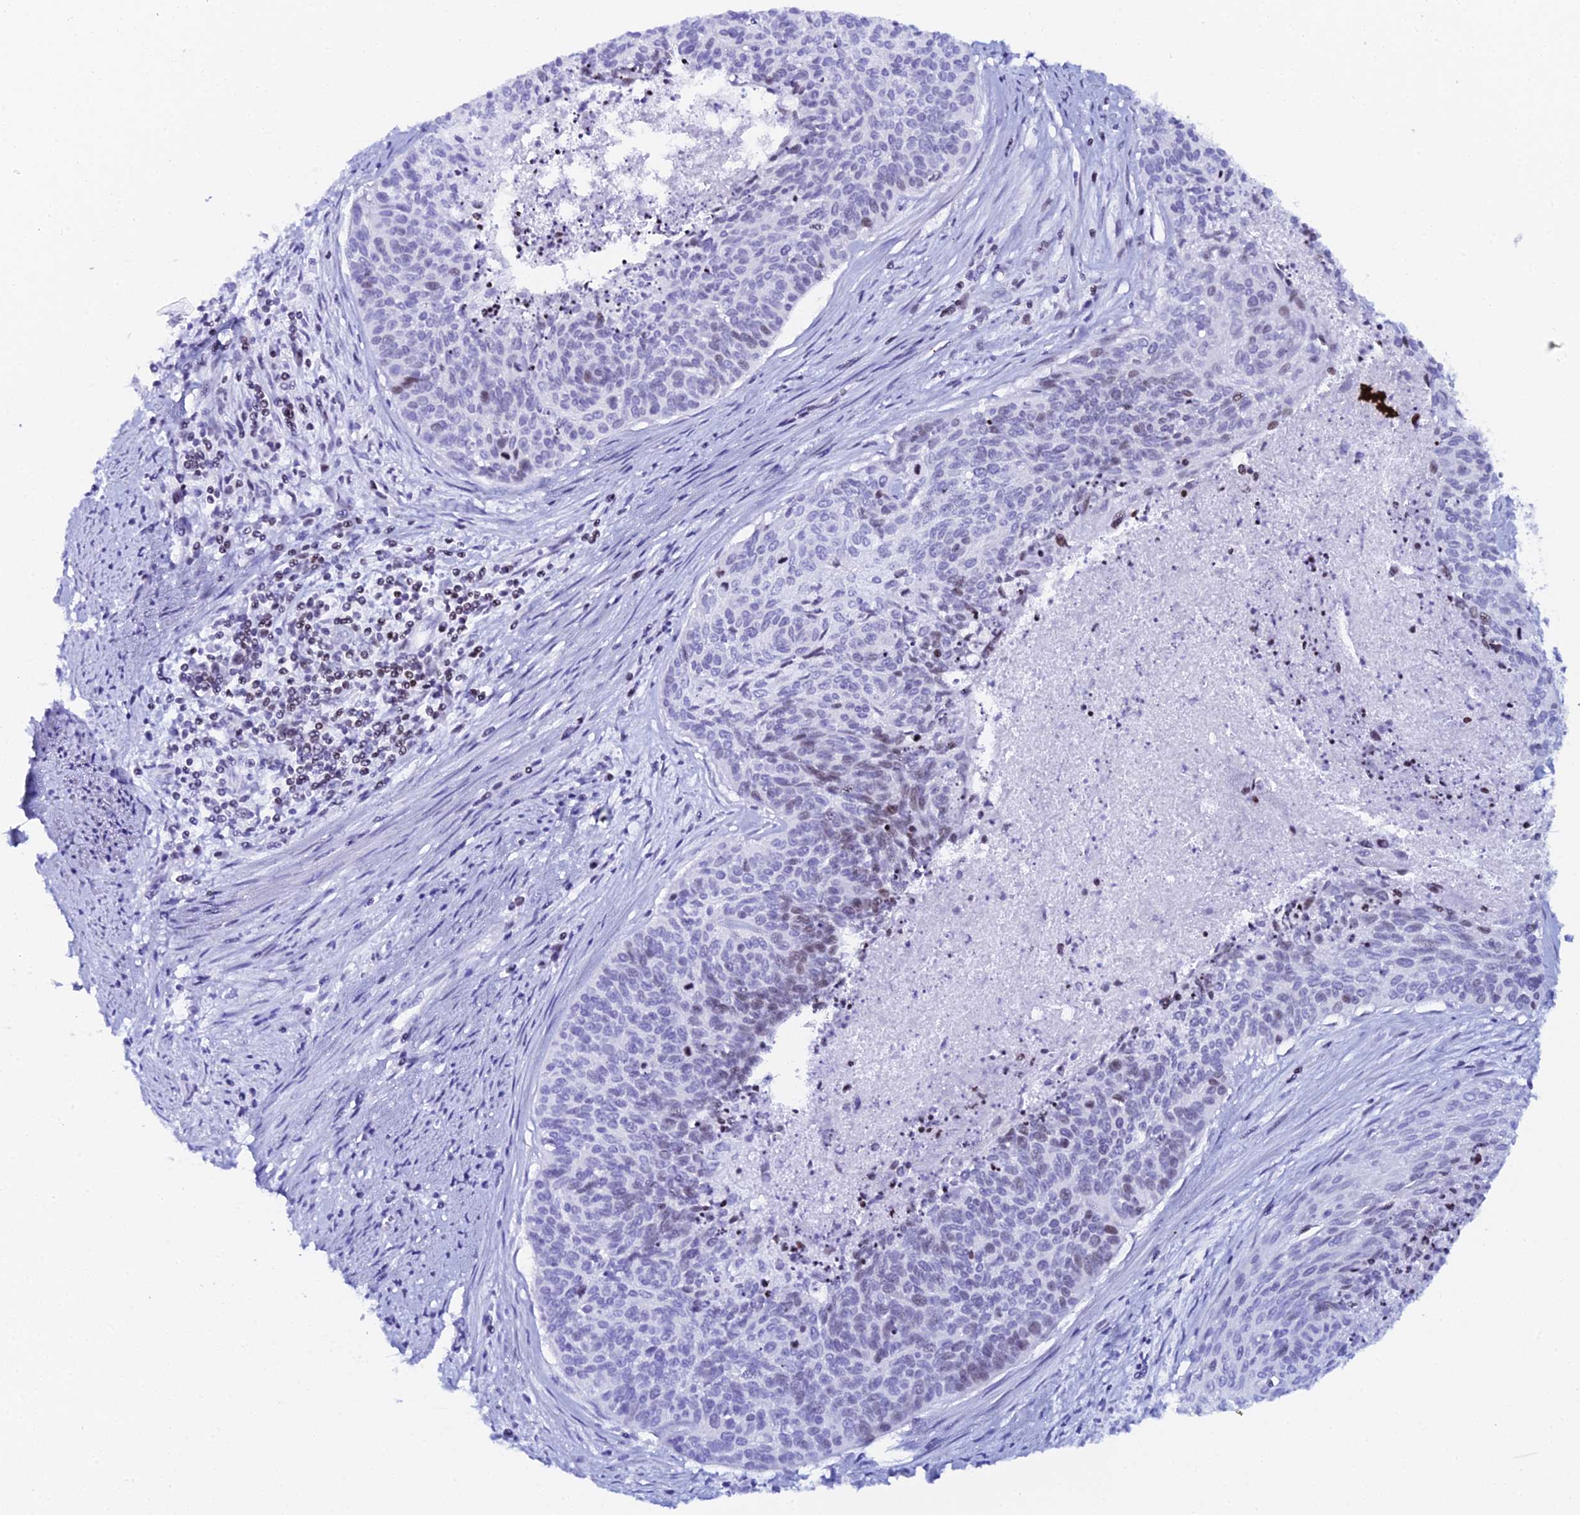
{"staining": {"intensity": "moderate", "quantity": "<25%", "location": "nuclear"}, "tissue": "cervical cancer", "cell_type": "Tumor cells", "image_type": "cancer", "snomed": [{"axis": "morphology", "description": "Squamous cell carcinoma, NOS"}, {"axis": "topography", "description": "Cervix"}], "caption": "The micrograph shows staining of cervical cancer (squamous cell carcinoma), revealing moderate nuclear protein staining (brown color) within tumor cells.", "gene": "MYNN", "patient": {"sex": "female", "age": 55}}